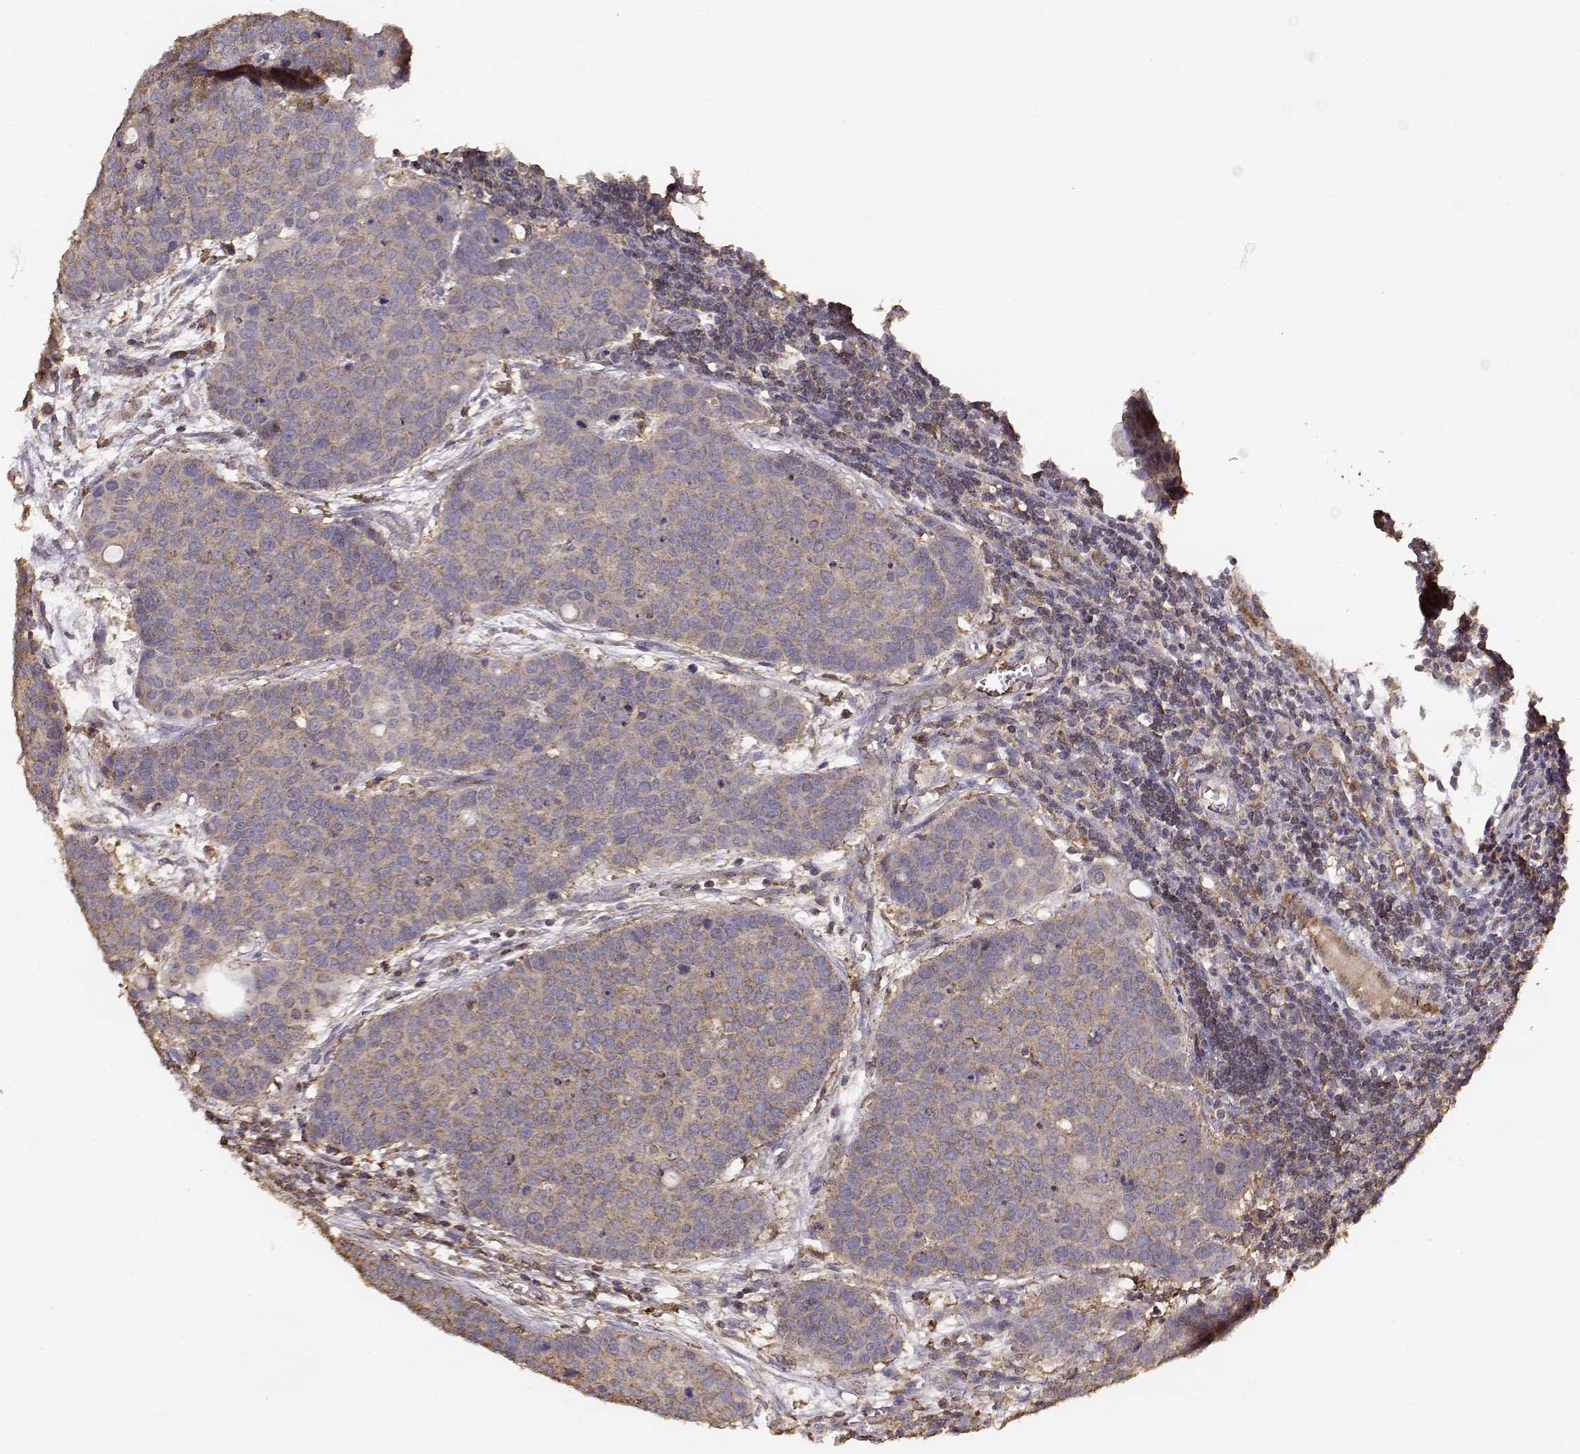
{"staining": {"intensity": "weak", "quantity": ">75%", "location": "cytoplasmic/membranous"}, "tissue": "carcinoid", "cell_type": "Tumor cells", "image_type": "cancer", "snomed": [{"axis": "morphology", "description": "Carcinoid, malignant, NOS"}, {"axis": "topography", "description": "Colon"}], "caption": "The micrograph shows immunohistochemical staining of carcinoid (malignant). There is weak cytoplasmic/membranous positivity is appreciated in about >75% of tumor cells. Nuclei are stained in blue.", "gene": "TARS3", "patient": {"sex": "male", "age": 81}}